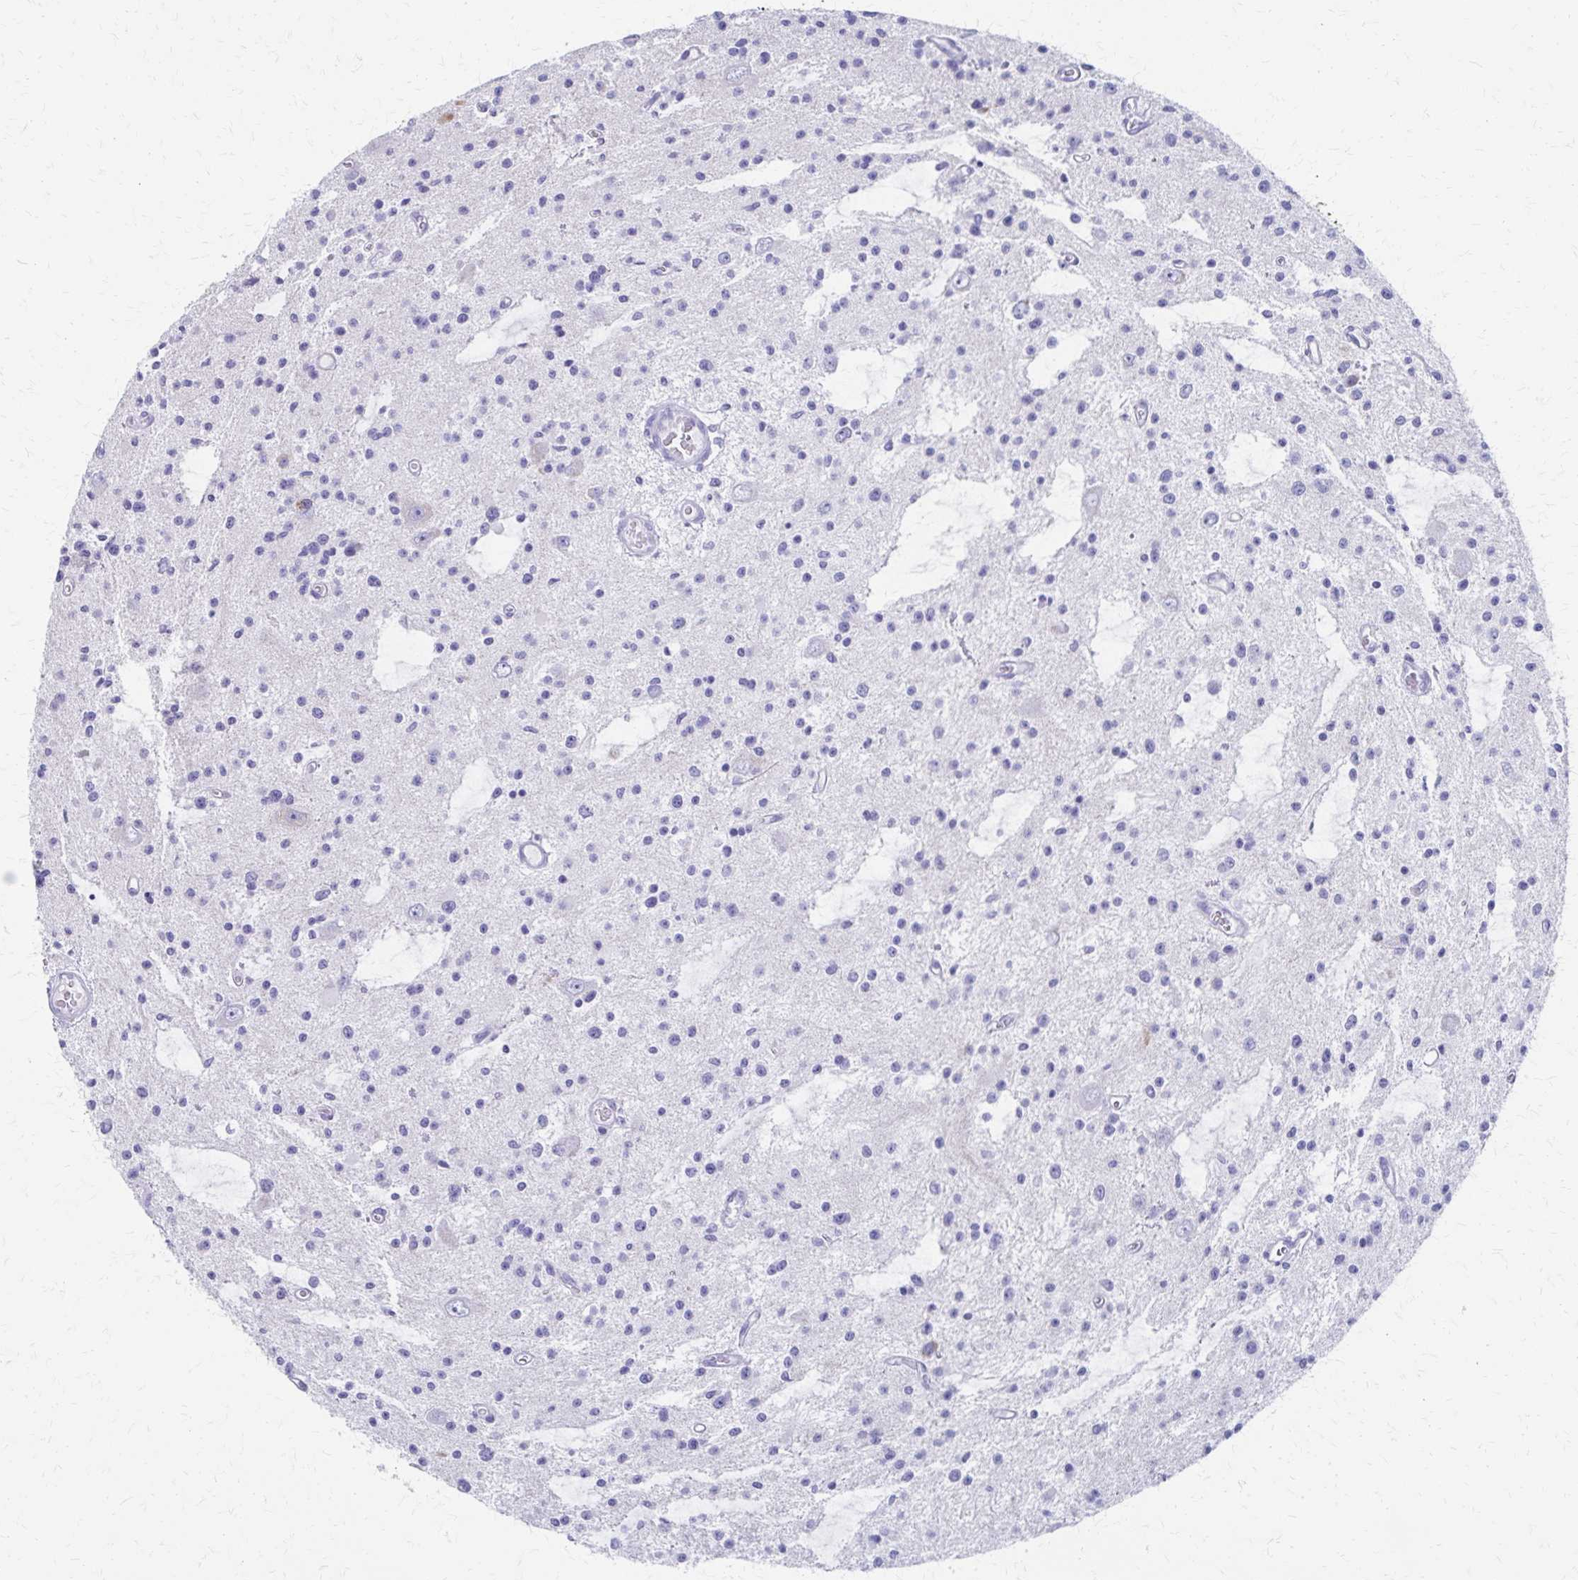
{"staining": {"intensity": "negative", "quantity": "none", "location": "none"}, "tissue": "glioma", "cell_type": "Tumor cells", "image_type": "cancer", "snomed": [{"axis": "morphology", "description": "Glioma, malignant, Low grade"}, {"axis": "topography", "description": "Brain"}], "caption": "IHC photomicrograph of neoplastic tissue: low-grade glioma (malignant) stained with DAB (3,3'-diaminobenzidine) reveals no significant protein positivity in tumor cells.", "gene": "ZSCAN5B", "patient": {"sex": "male", "age": 43}}